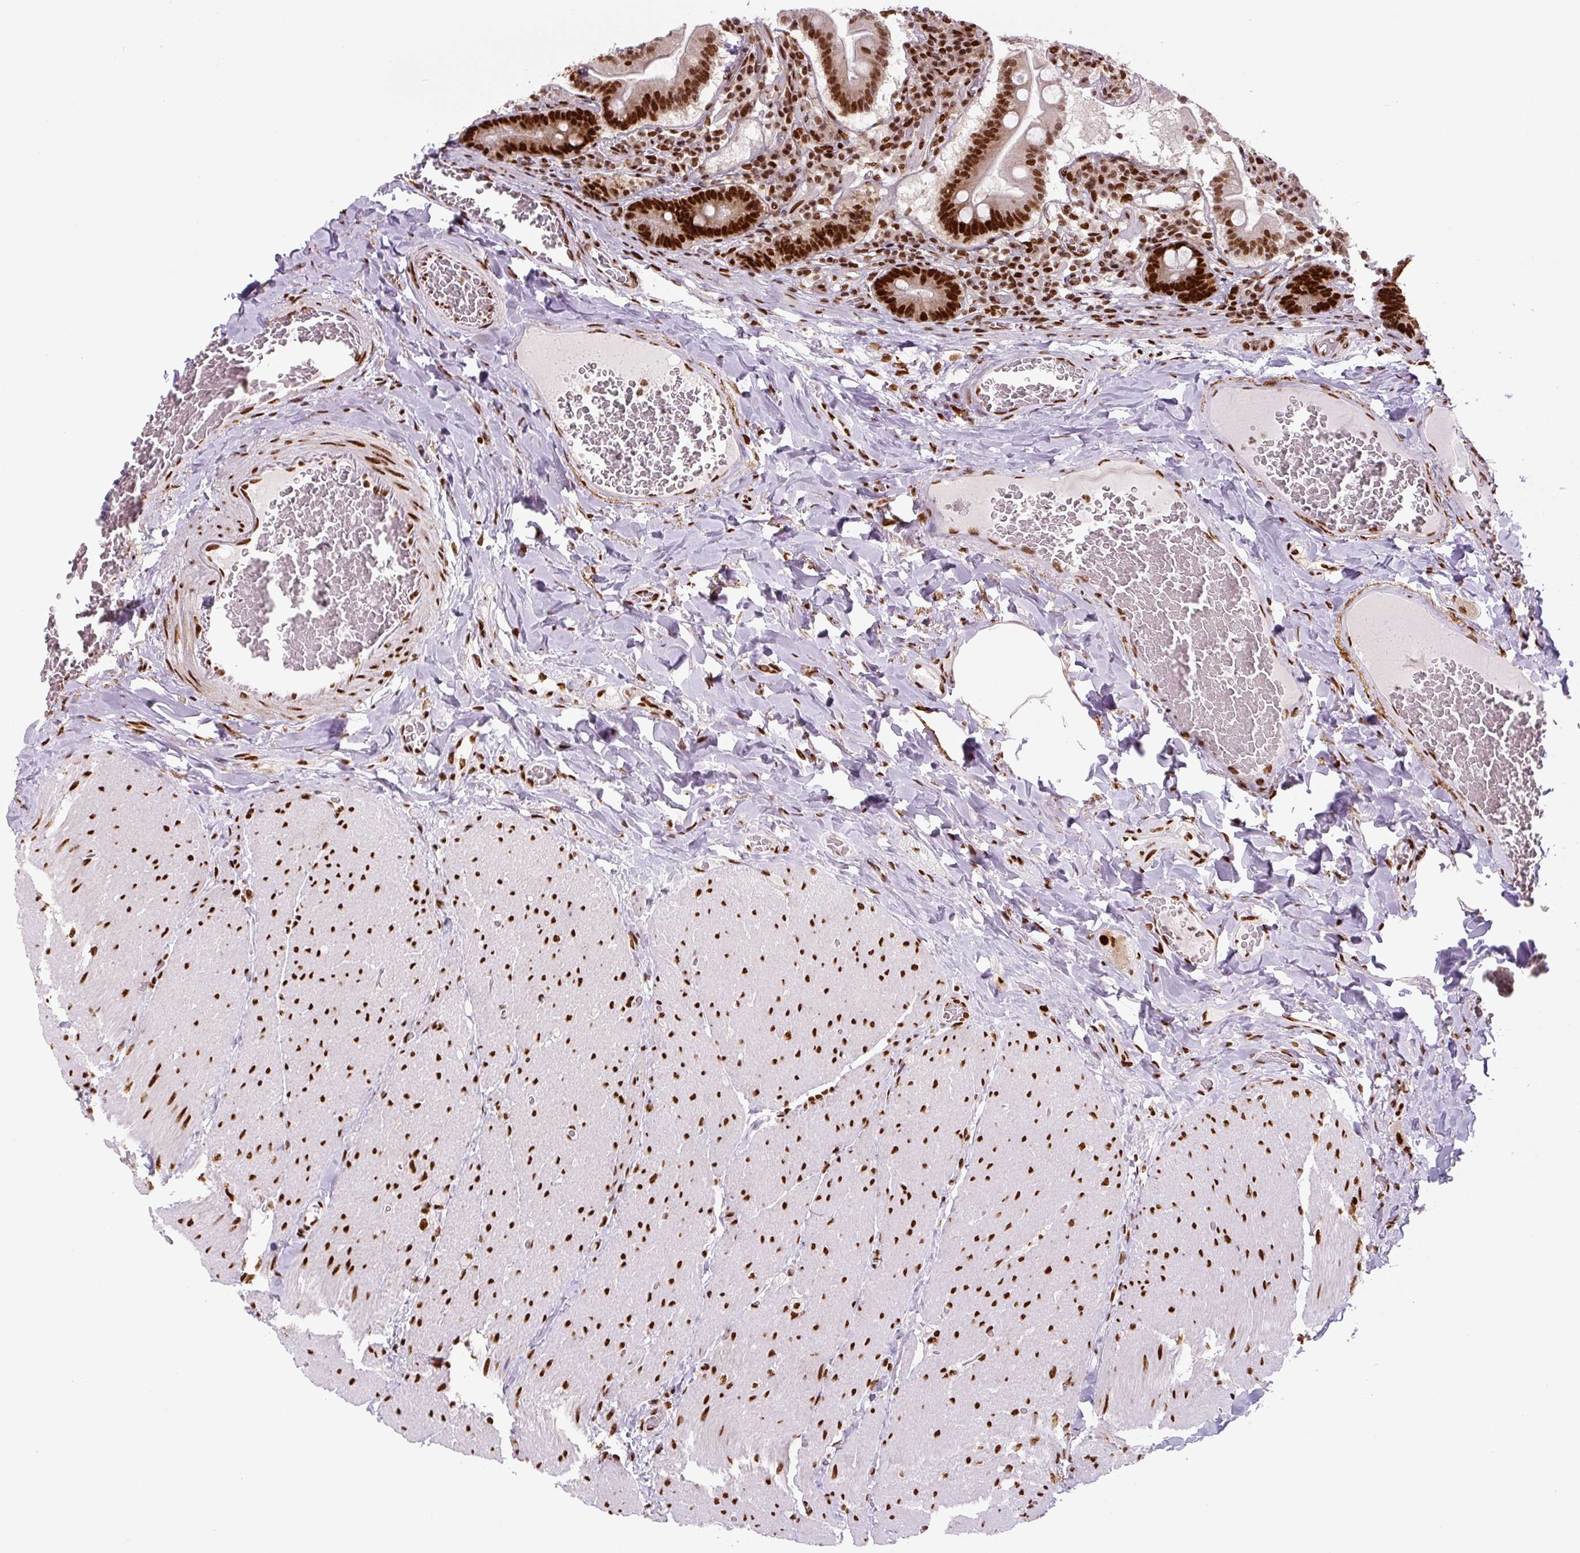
{"staining": {"intensity": "strong", "quantity": ">75%", "location": "nuclear"}, "tissue": "duodenum", "cell_type": "Glandular cells", "image_type": "normal", "snomed": [{"axis": "morphology", "description": "Normal tissue, NOS"}, {"axis": "topography", "description": "Duodenum"}], "caption": "Immunohistochemical staining of normal duodenum exhibits >75% levels of strong nuclear protein staining in approximately >75% of glandular cells.", "gene": "FUS", "patient": {"sex": "female", "age": 62}}